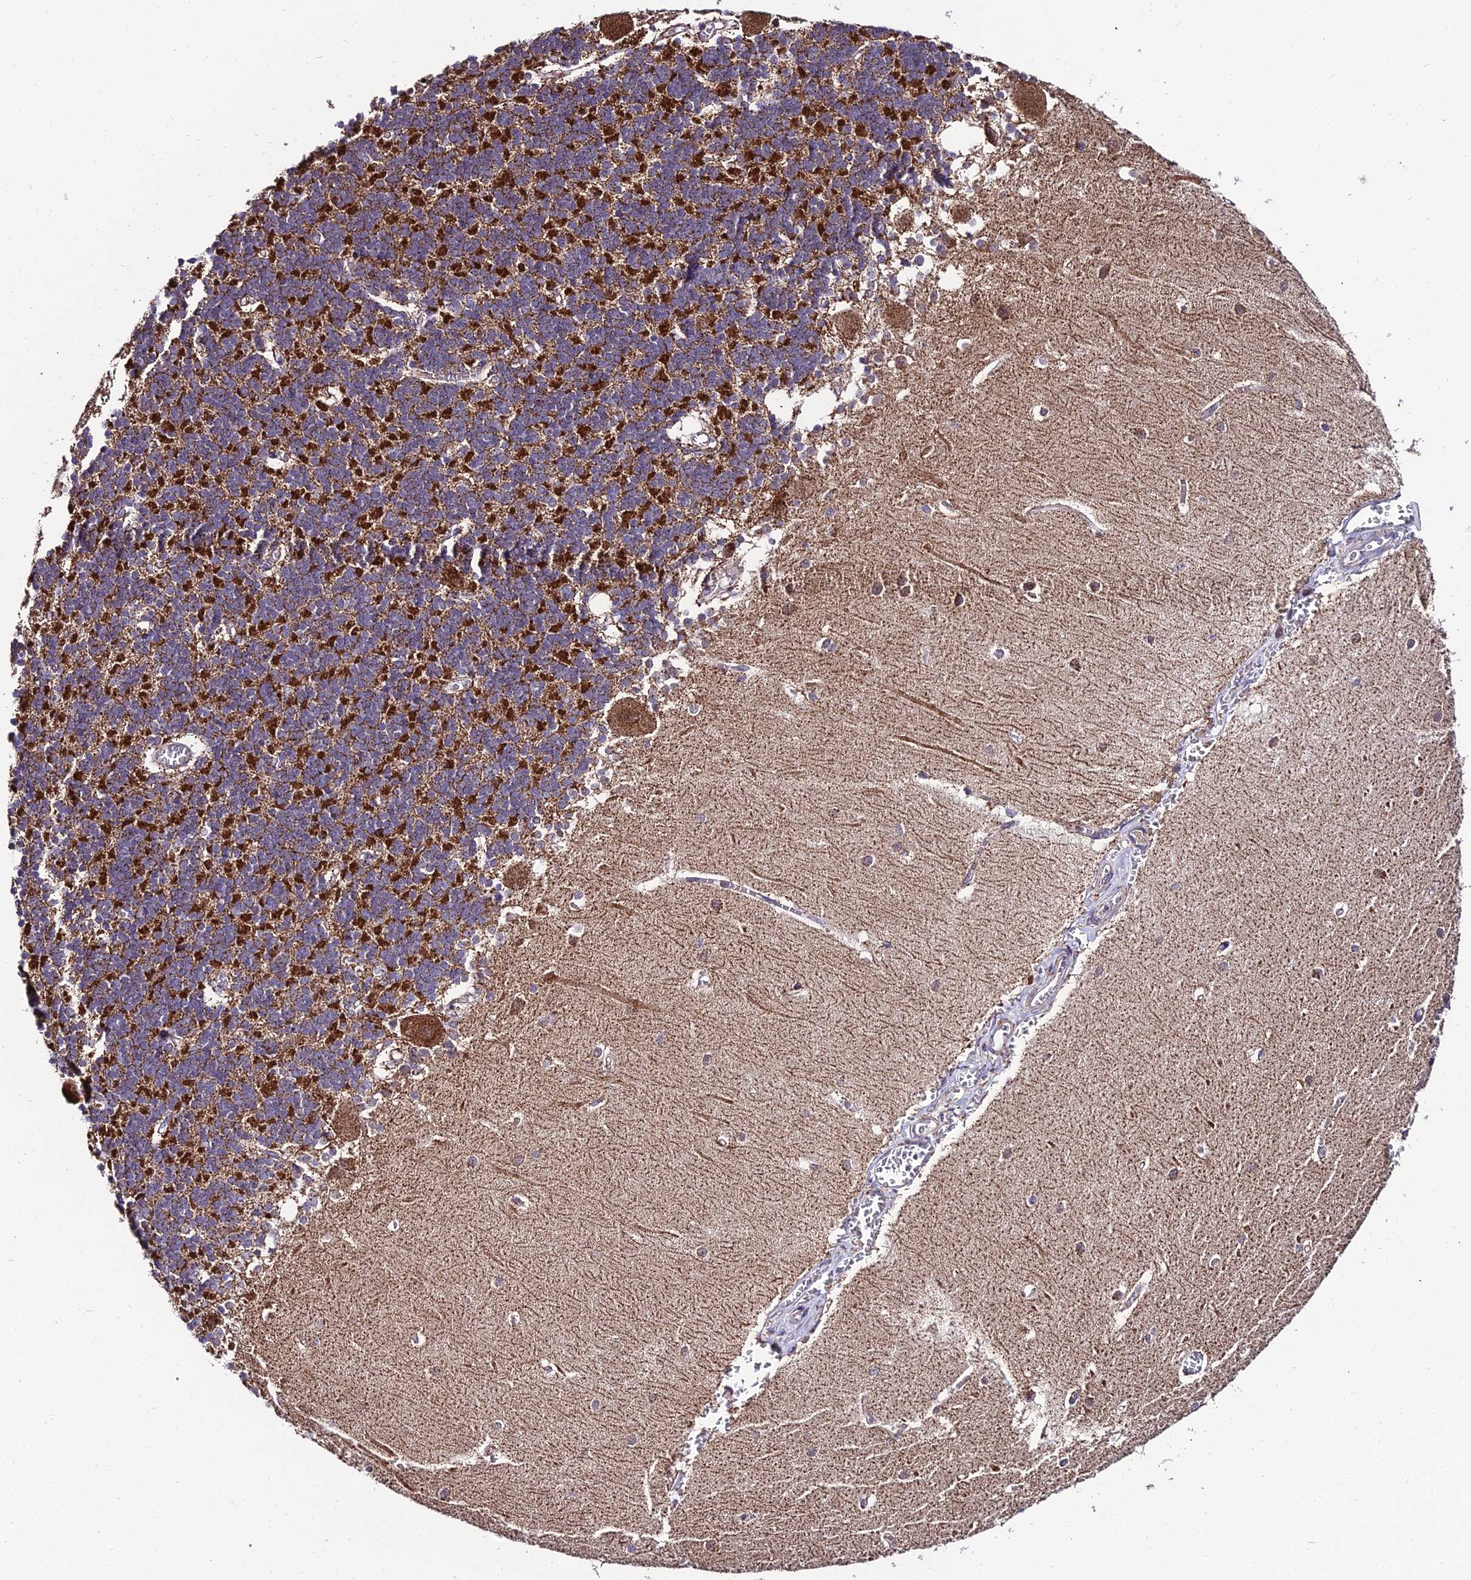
{"staining": {"intensity": "strong", "quantity": "25%-75%", "location": "cytoplasmic/membranous"}, "tissue": "cerebellum", "cell_type": "Cells in granular layer", "image_type": "normal", "snomed": [{"axis": "morphology", "description": "Normal tissue, NOS"}, {"axis": "topography", "description": "Cerebellum"}], "caption": "Human cerebellum stained with a brown dye shows strong cytoplasmic/membranous positive staining in about 25%-75% of cells in granular layer.", "gene": "PSMD2", "patient": {"sex": "male", "age": 37}}